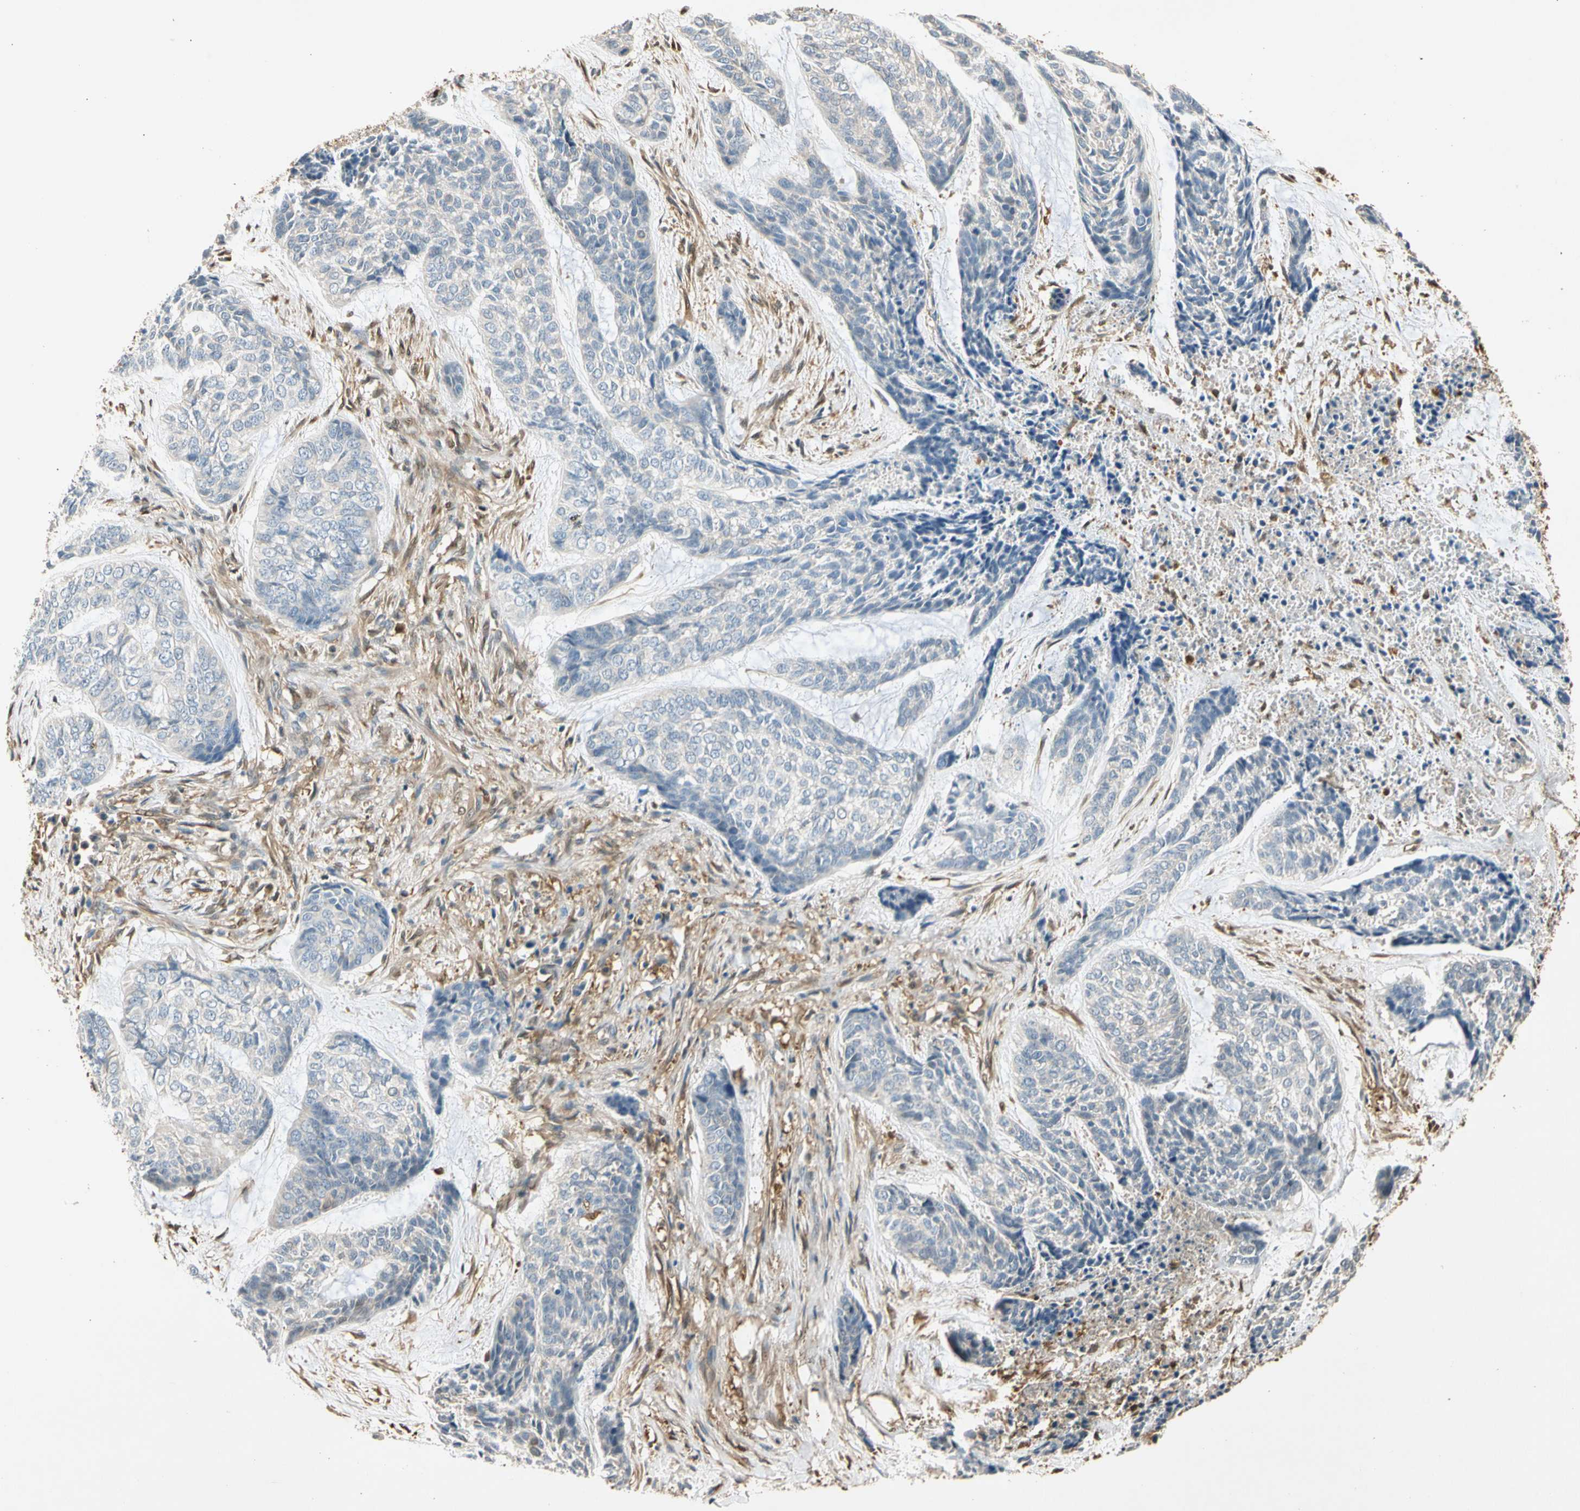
{"staining": {"intensity": "negative", "quantity": "none", "location": "none"}, "tissue": "skin cancer", "cell_type": "Tumor cells", "image_type": "cancer", "snomed": [{"axis": "morphology", "description": "Basal cell carcinoma"}, {"axis": "topography", "description": "Skin"}], "caption": "IHC photomicrograph of basal cell carcinoma (skin) stained for a protein (brown), which exhibits no expression in tumor cells.", "gene": "S100A6", "patient": {"sex": "female", "age": 64}}